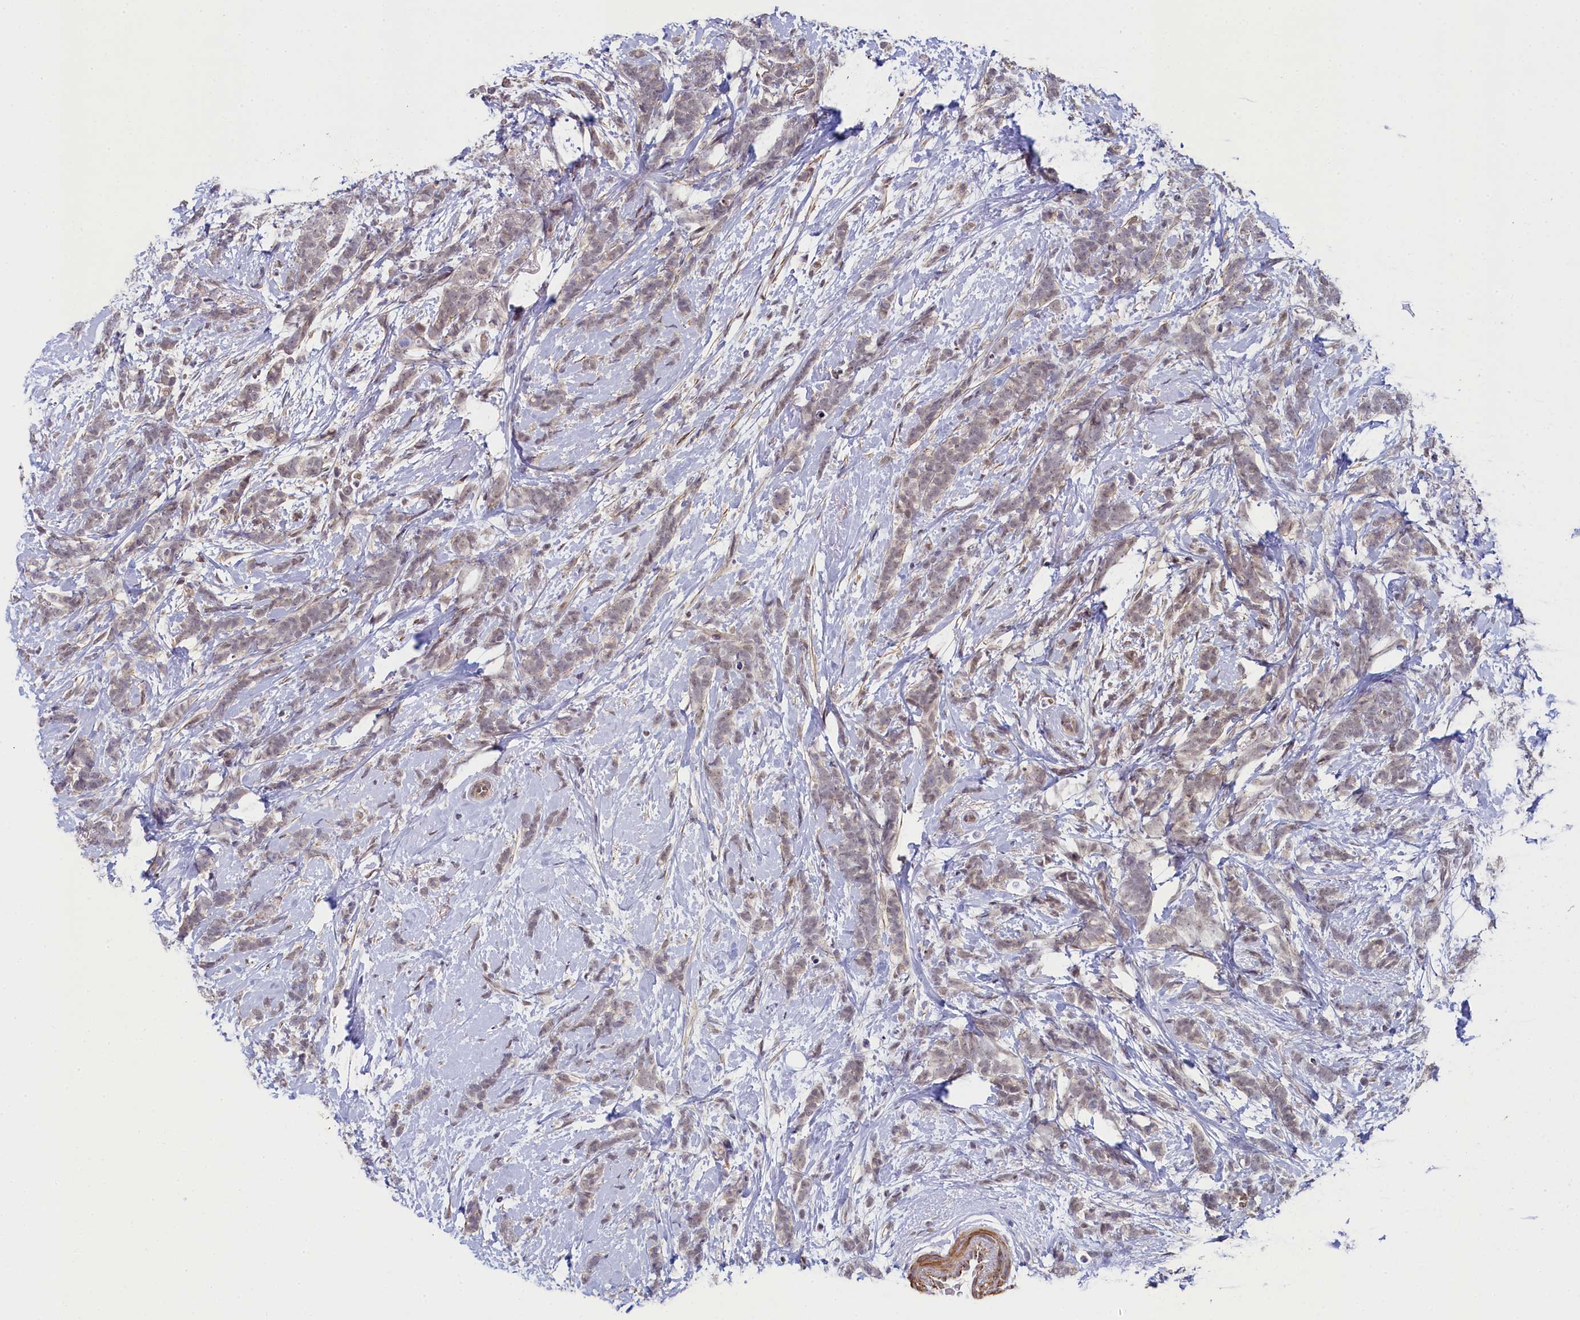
{"staining": {"intensity": "weak", "quantity": ">75%", "location": "cytoplasmic/membranous,nuclear"}, "tissue": "breast cancer", "cell_type": "Tumor cells", "image_type": "cancer", "snomed": [{"axis": "morphology", "description": "Lobular carcinoma"}, {"axis": "topography", "description": "Breast"}], "caption": "Immunohistochemistry (IHC) photomicrograph of lobular carcinoma (breast) stained for a protein (brown), which displays low levels of weak cytoplasmic/membranous and nuclear positivity in about >75% of tumor cells.", "gene": "INTS14", "patient": {"sex": "female", "age": 58}}